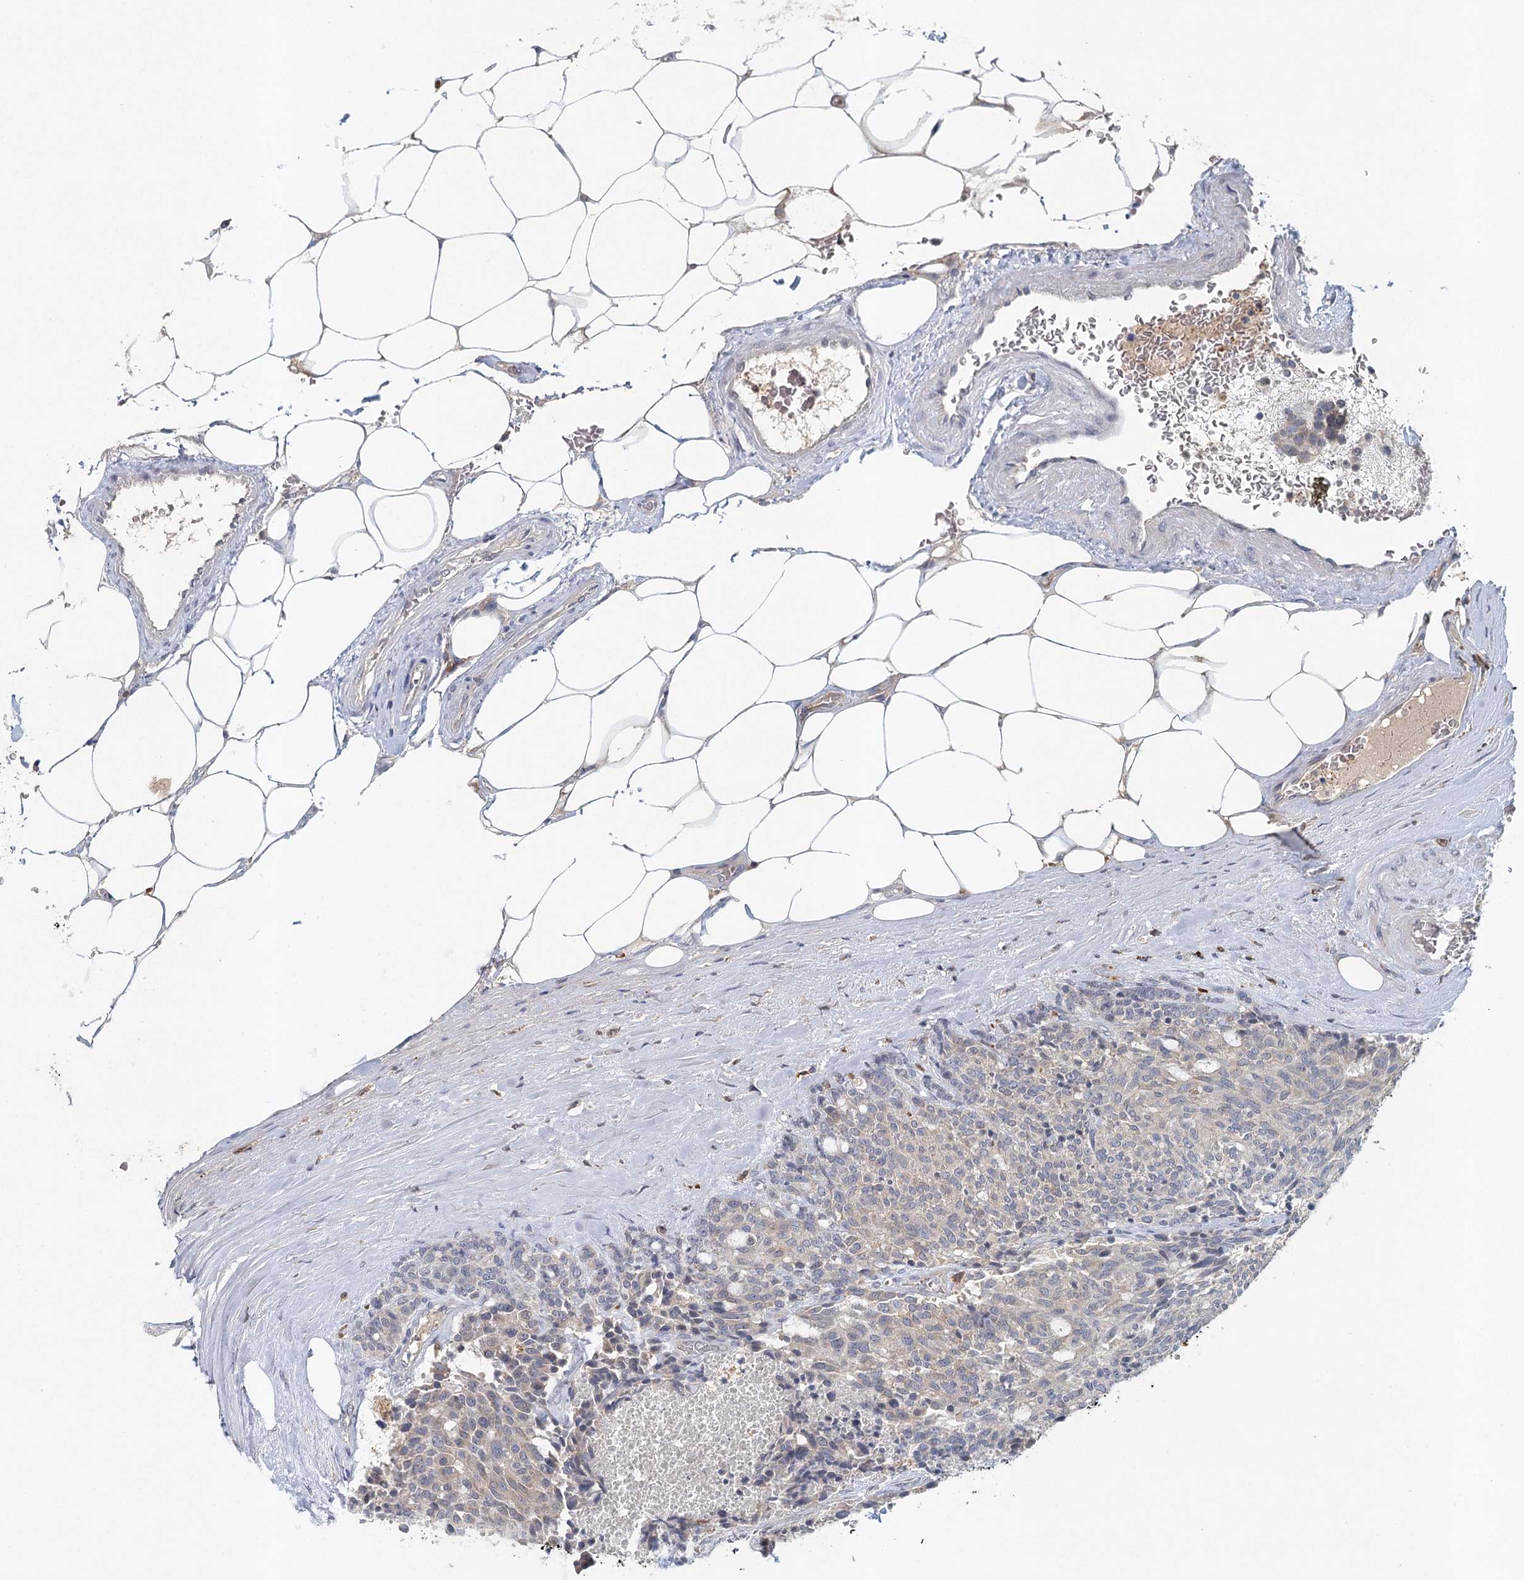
{"staining": {"intensity": "negative", "quantity": "none", "location": "none"}, "tissue": "carcinoid", "cell_type": "Tumor cells", "image_type": "cancer", "snomed": [{"axis": "morphology", "description": "Carcinoid, malignant, NOS"}, {"axis": "topography", "description": "Pancreas"}], "caption": "High magnification brightfield microscopy of carcinoid stained with DAB (brown) and counterstained with hematoxylin (blue): tumor cells show no significant positivity. The staining was performed using DAB (3,3'-diaminobenzidine) to visualize the protein expression in brown, while the nuclei were stained in blue with hematoxylin (Magnification: 20x).", "gene": "SLC41A2", "patient": {"sex": "female", "age": 54}}